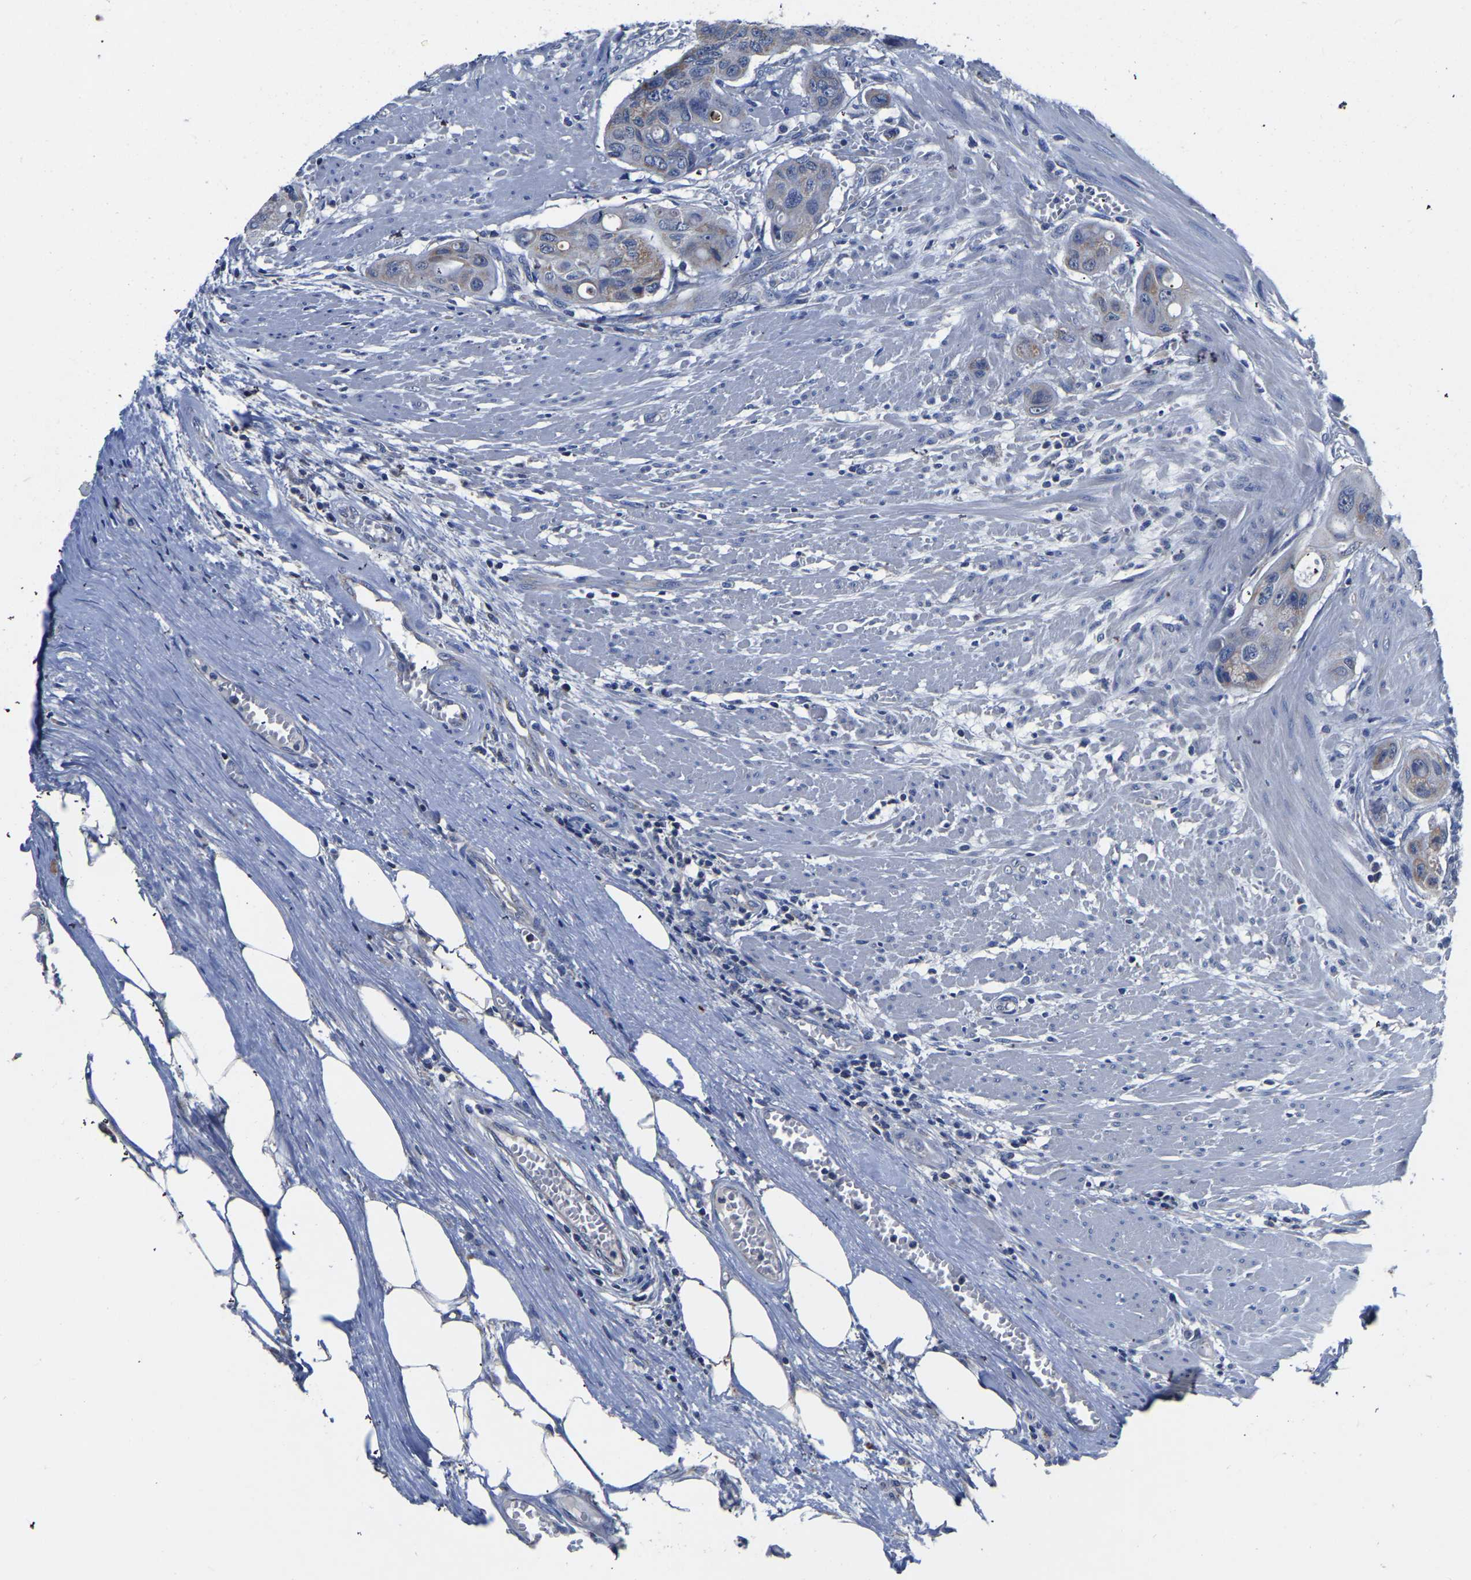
{"staining": {"intensity": "moderate", "quantity": "<25%", "location": "cytoplasmic/membranous"}, "tissue": "colorectal cancer", "cell_type": "Tumor cells", "image_type": "cancer", "snomed": [{"axis": "morphology", "description": "Adenocarcinoma, NOS"}, {"axis": "topography", "description": "Colon"}], "caption": "Tumor cells reveal low levels of moderate cytoplasmic/membranous staining in about <25% of cells in colorectal adenocarcinoma.", "gene": "FGD5", "patient": {"sex": "female", "age": 57}}